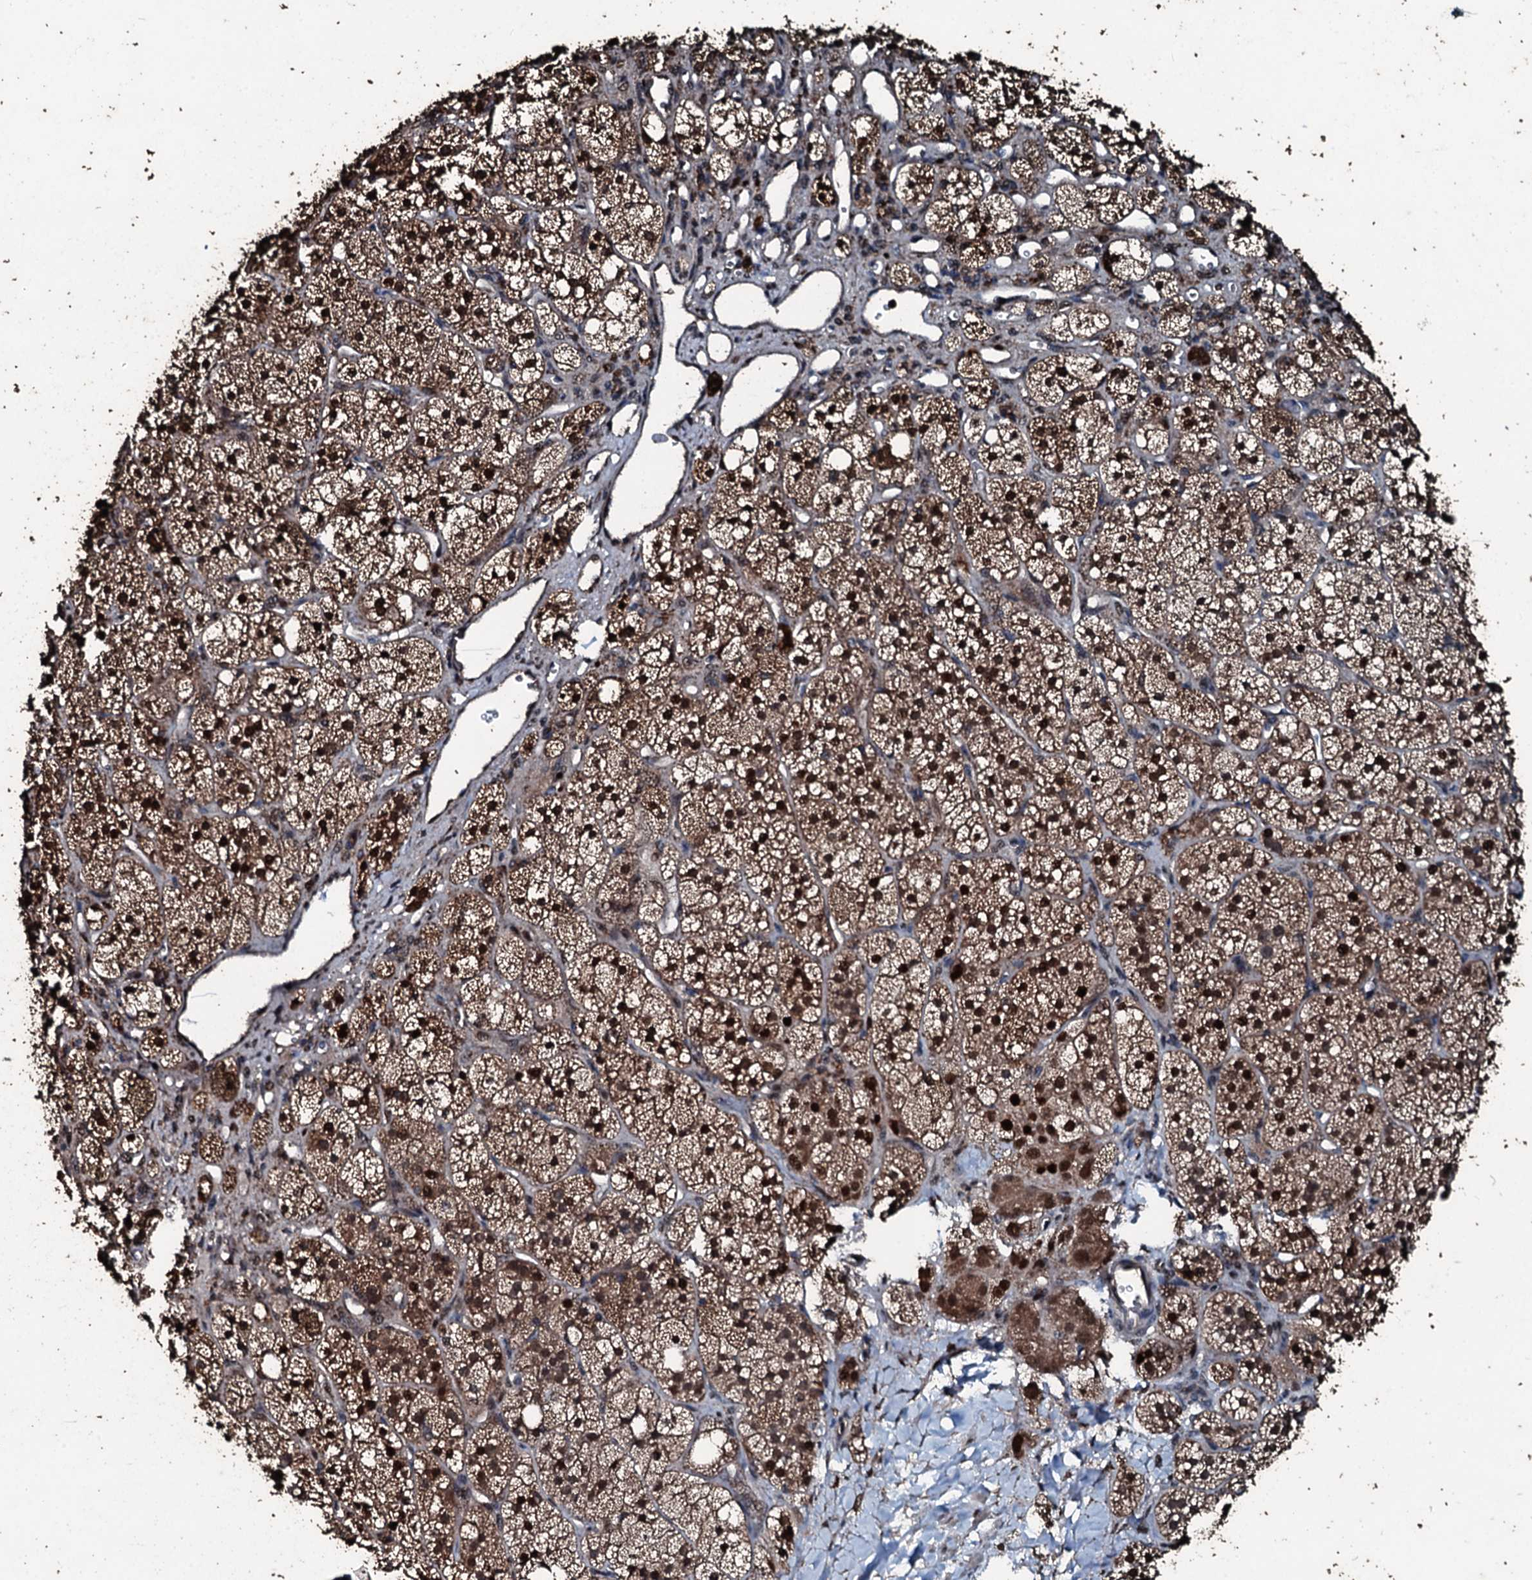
{"staining": {"intensity": "moderate", "quantity": ">75%", "location": "cytoplasmic/membranous,nuclear"}, "tissue": "adrenal gland", "cell_type": "Glandular cells", "image_type": "normal", "snomed": [{"axis": "morphology", "description": "Normal tissue, NOS"}, {"axis": "topography", "description": "Adrenal gland"}], "caption": "Human adrenal gland stained for a protein (brown) displays moderate cytoplasmic/membranous,nuclear positive positivity in about >75% of glandular cells.", "gene": "FAAP24", "patient": {"sex": "male", "age": 61}}